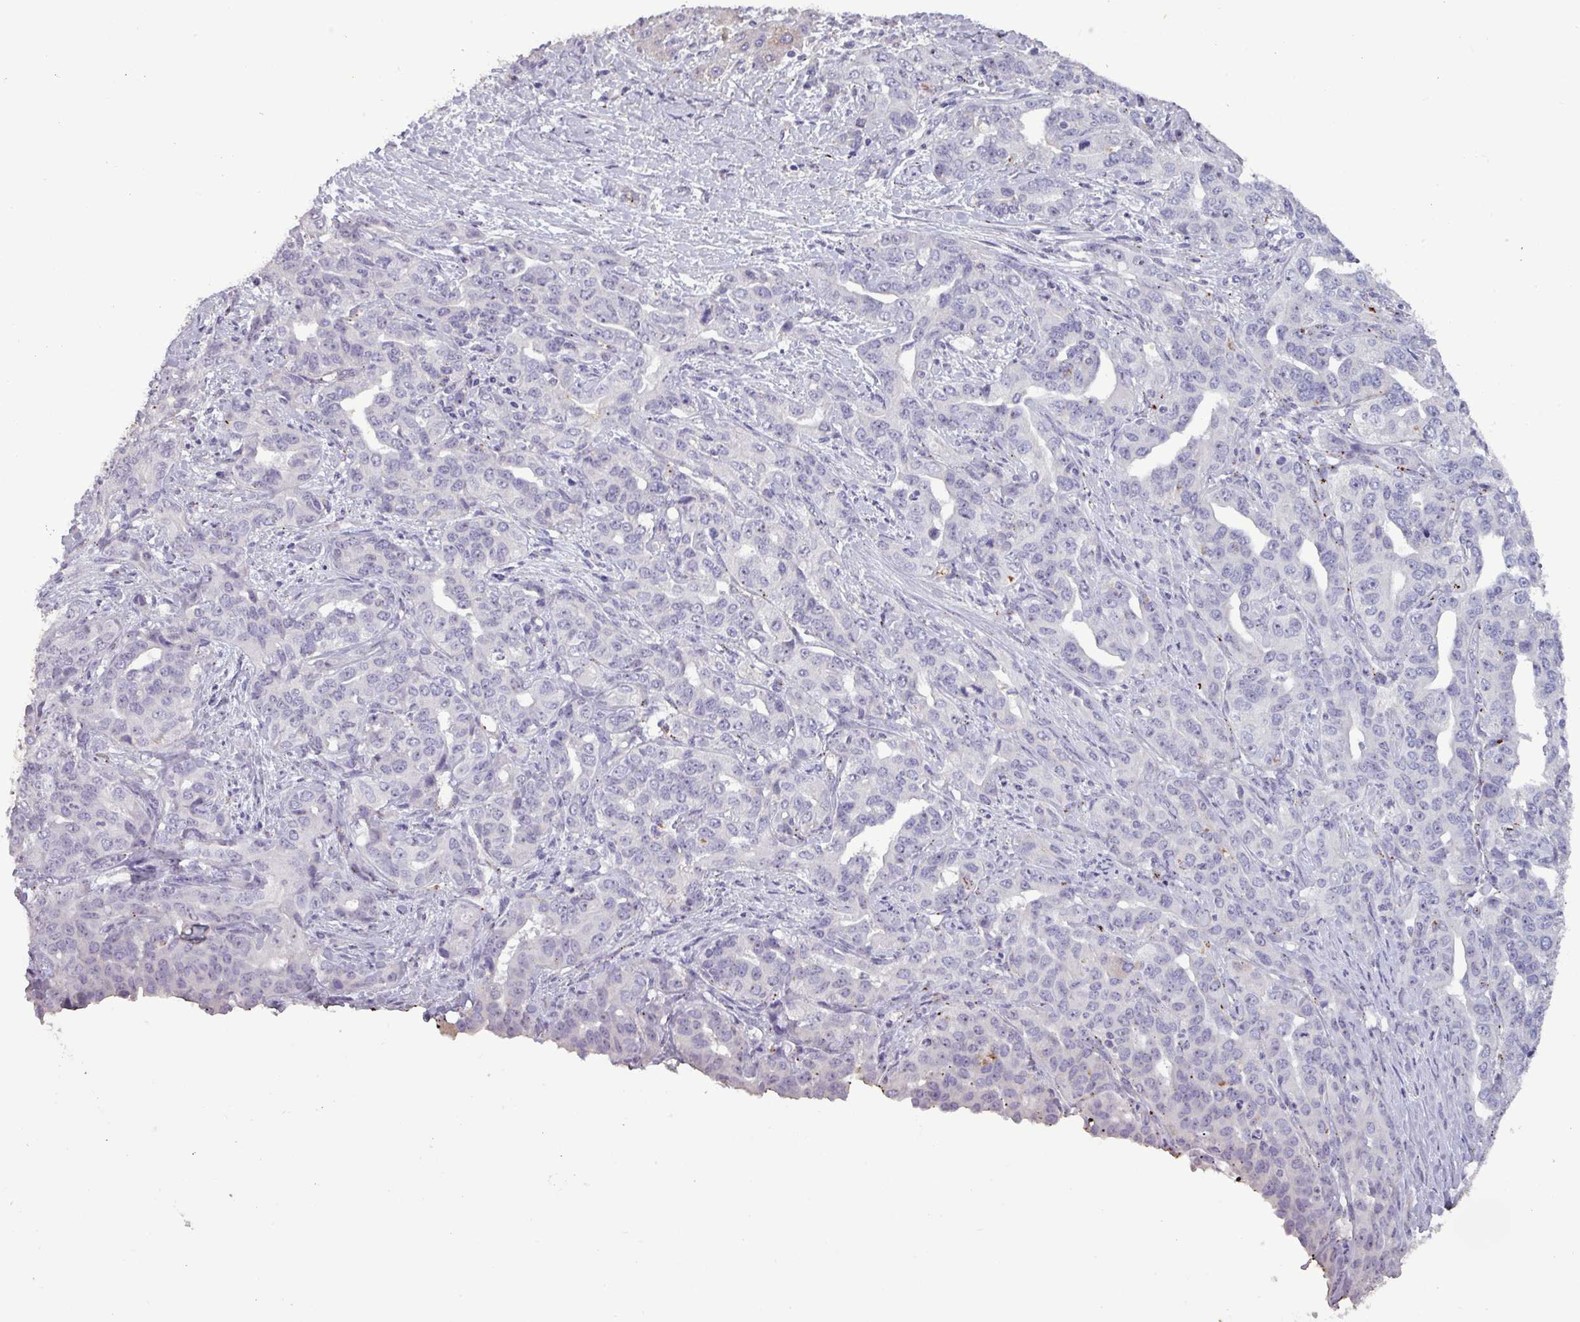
{"staining": {"intensity": "negative", "quantity": "none", "location": "none"}, "tissue": "liver cancer", "cell_type": "Tumor cells", "image_type": "cancer", "snomed": [{"axis": "morphology", "description": "Cholangiocarcinoma"}, {"axis": "topography", "description": "Liver"}], "caption": "Human liver cholangiocarcinoma stained for a protein using IHC displays no positivity in tumor cells.", "gene": "PLIN2", "patient": {"sex": "male", "age": 59}}